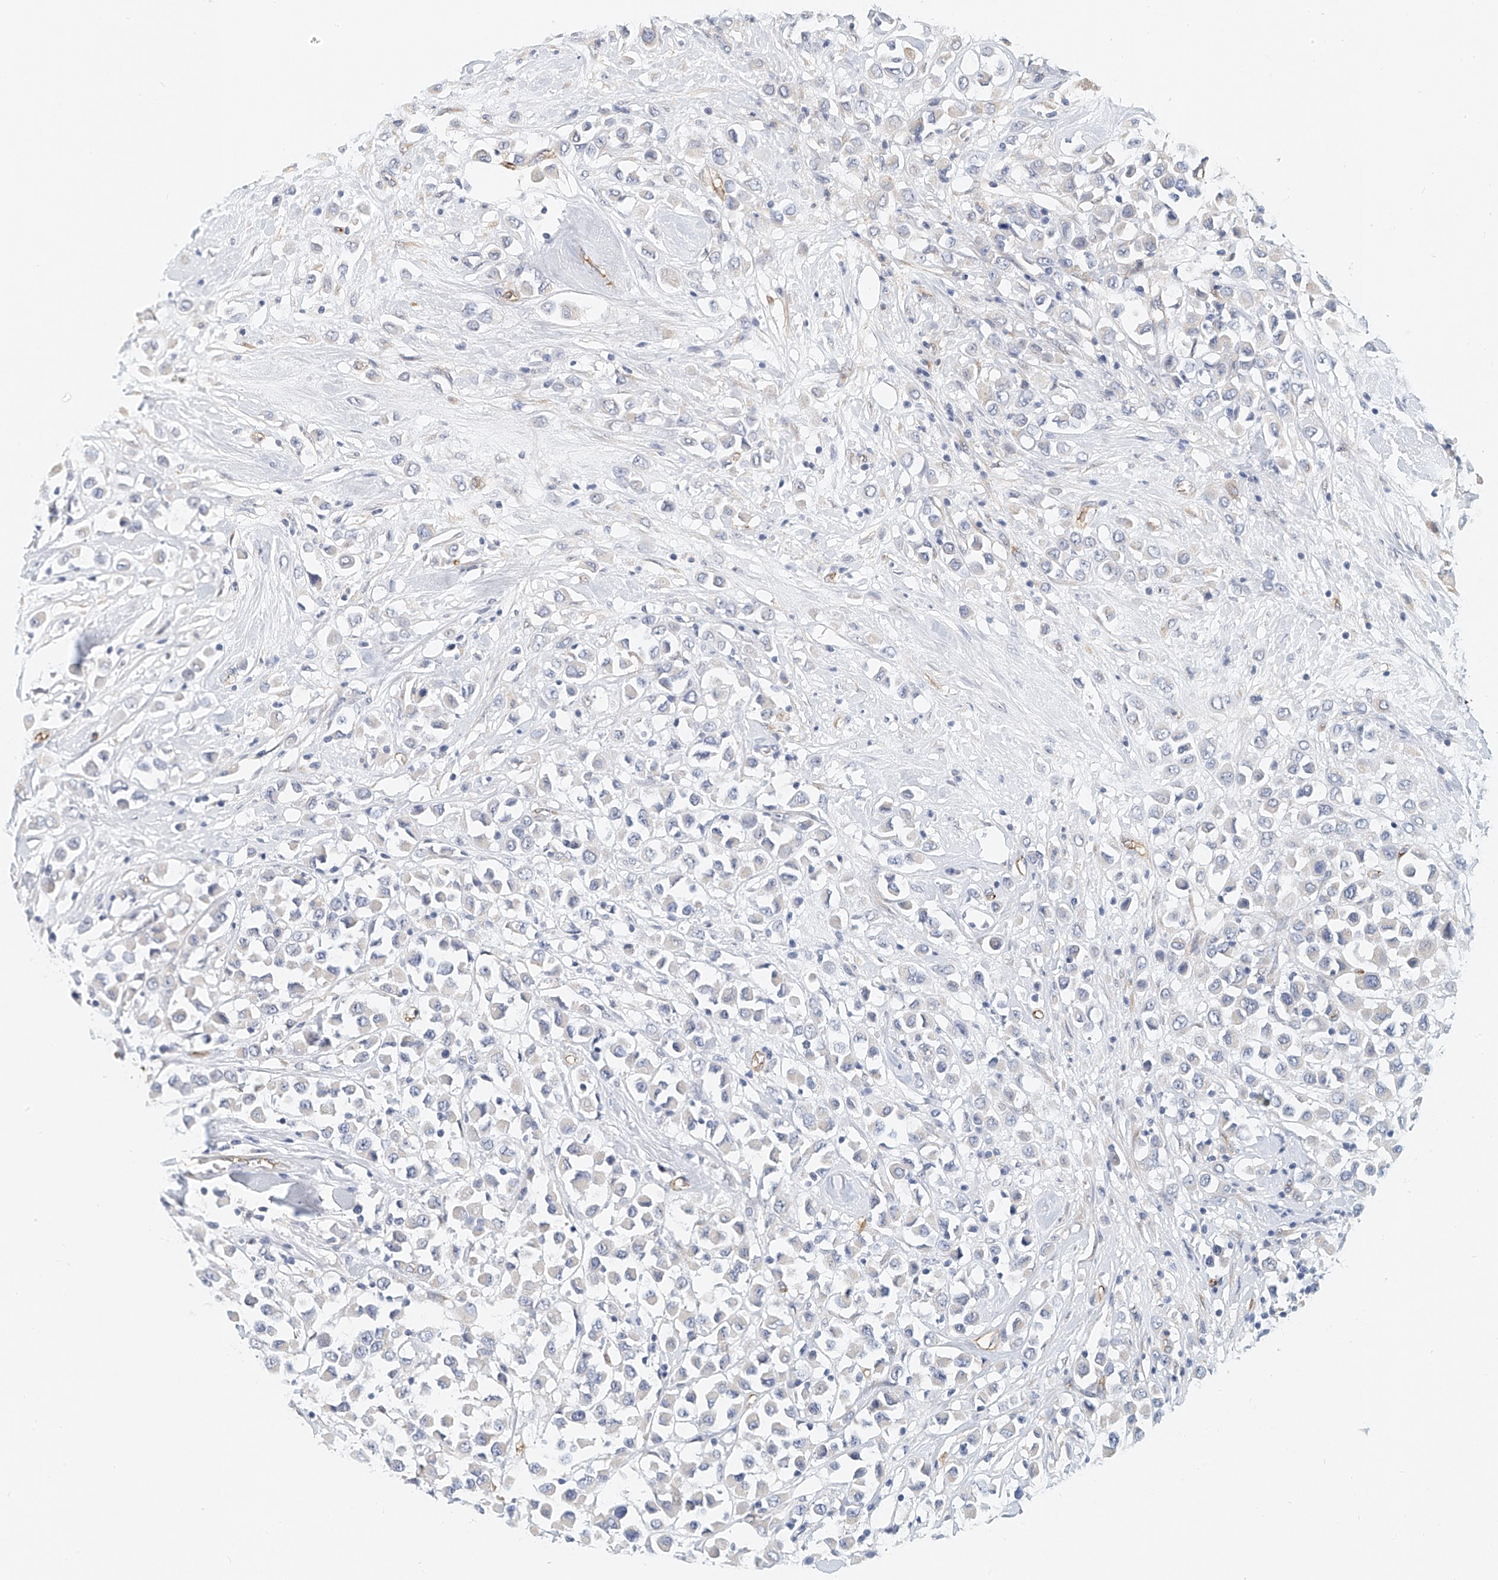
{"staining": {"intensity": "negative", "quantity": "none", "location": "none"}, "tissue": "breast cancer", "cell_type": "Tumor cells", "image_type": "cancer", "snomed": [{"axis": "morphology", "description": "Duct carcinoma"}, {"axis": "topography", "description": "Breast"}], "caption": "DAB (3,3'-diaminobenzidine) immunohistochemical staining of breast invasive ductal carcinoma shows no significant expression in tumor cells.", "gene": "ARHGAP28", "patient": {"sex": "female", "age": 61}}